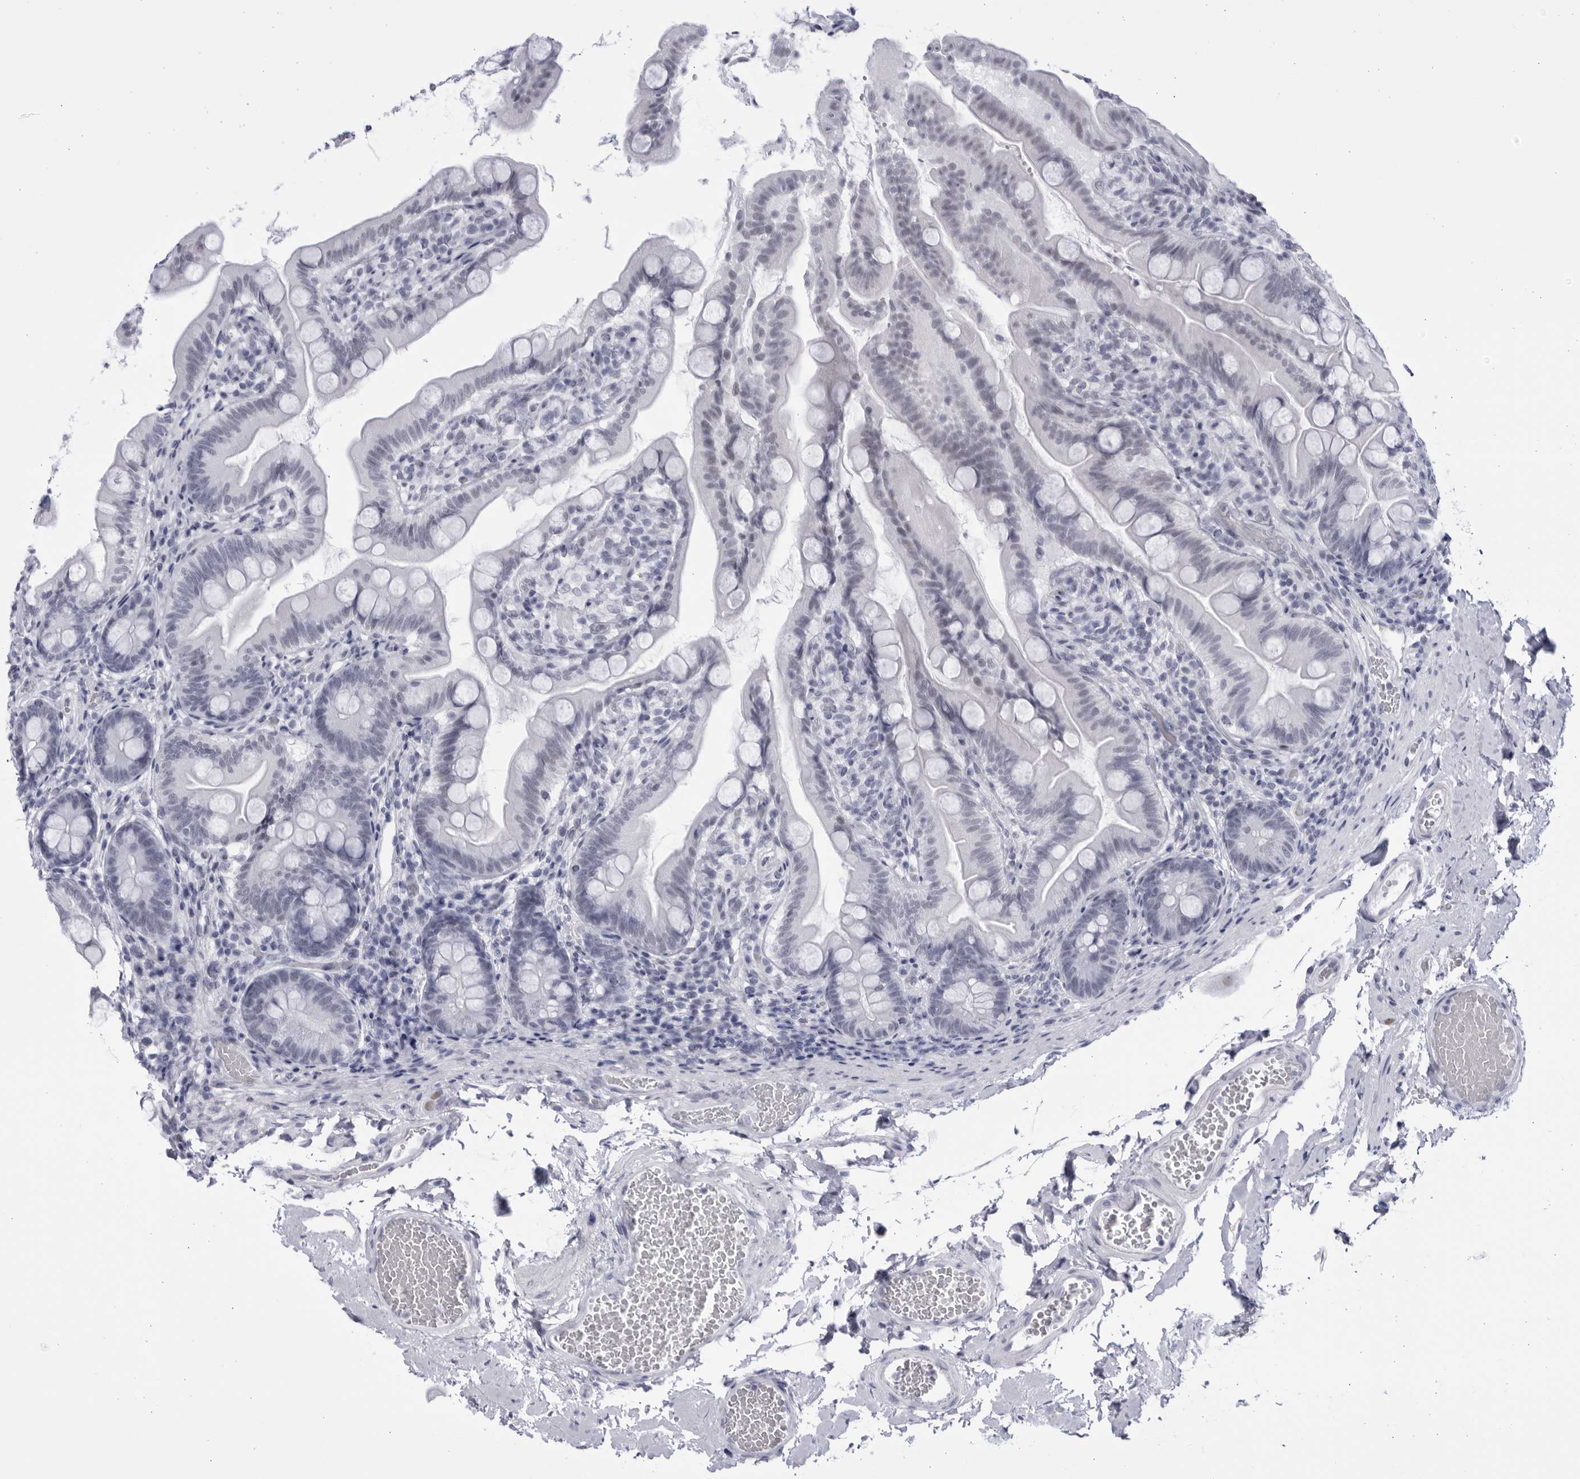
{"staining": {"intensity": "negative", "quantity": "none", "location": "none"}, "tissue": "small intestine", "cell_type": "Glandular cells", "image_type": "normal", "snomed": [{"axis": "morphology", "description": "Normal tissue, NOS"}, {"axis": "topography", "description": "Small intestine"}], "caption": "Immunohistochemistry (IHC) photomicrograph of unremarkable human small intestine stained for a protein (brown), which displays no expression in glandular cells.", "gene": "CCDC181", "patient": {"sex": "female", "age": 56}}